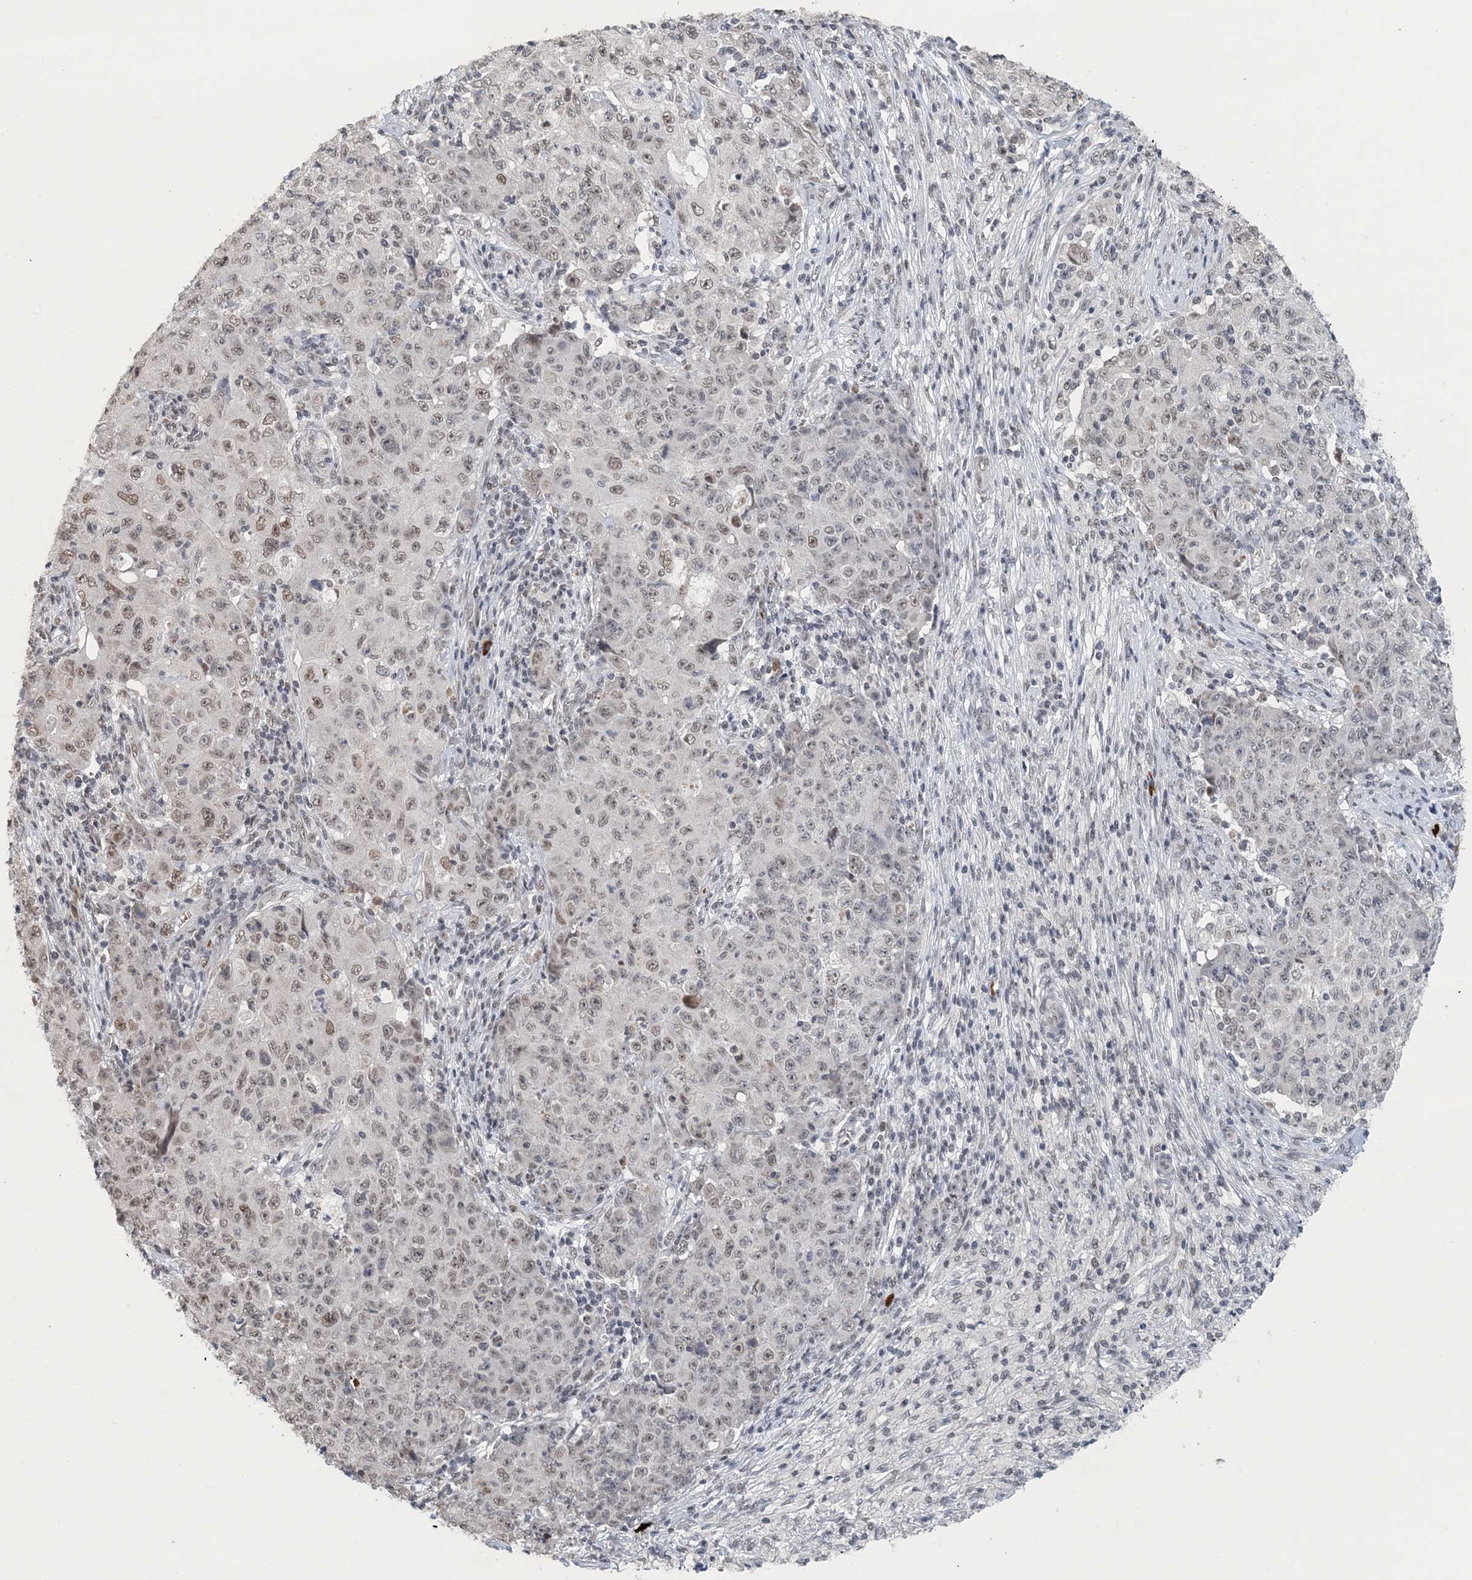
{"staining": {"intensity": "weak", "quantity": "25%-75%", "location": "nuclear"}, "tissue": "ovarian cancer", "cell_type": "Tumor cells", "image_type": "cancer", "snomed": [{"axis": "morphology", "description": "Carcinoma, endometroid"}, {"axis": "topography", "description": "Ovary"}], "caption": "Immunohistochemistry (DAB) staining of endometroid carcinoma (ovarian) displays weak nuclear protein expression in about 25%-75% of tumor cells.", "gene": "MBD2", "patient": {"sex": "female", "age": 42}}